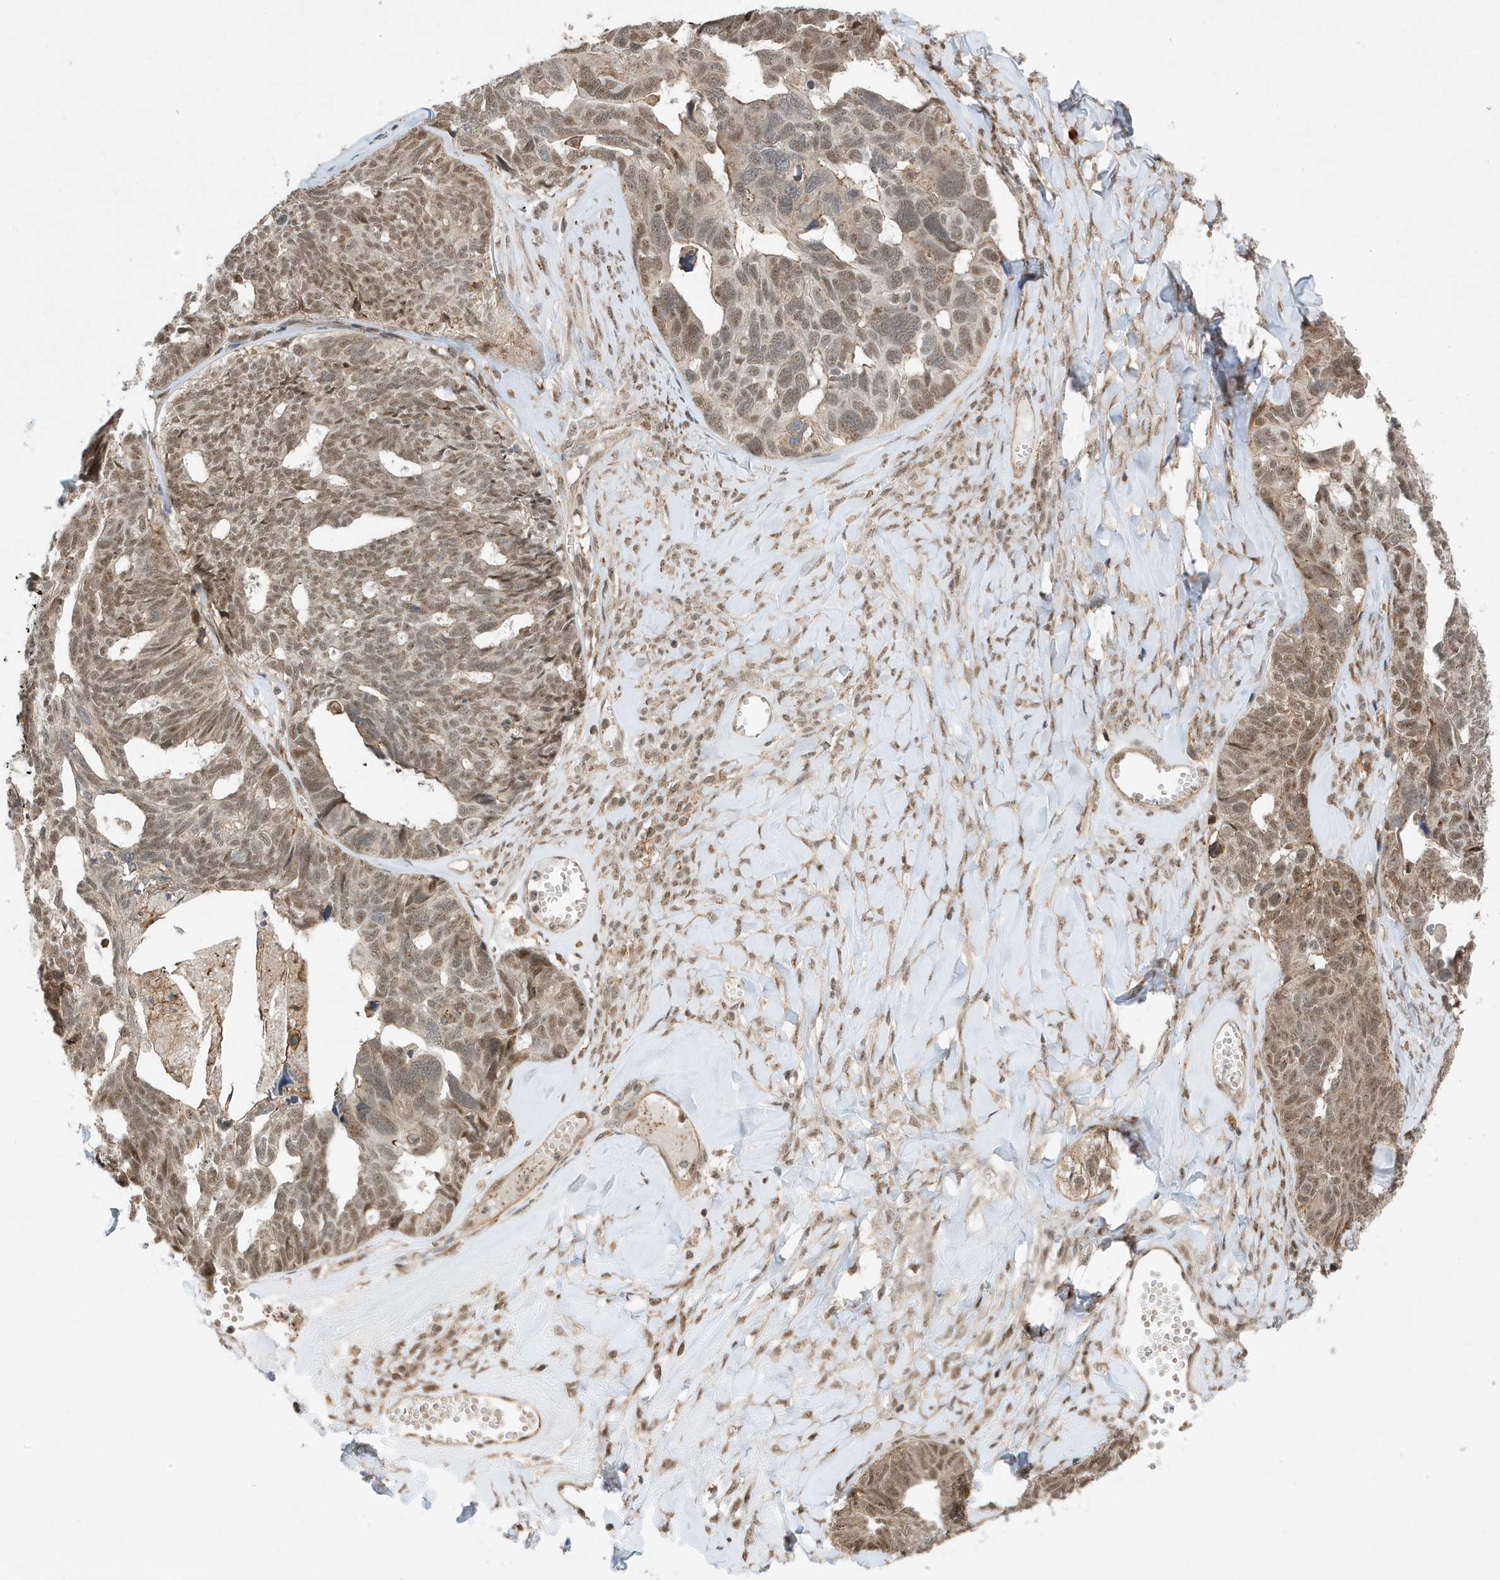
{"staining": {"intensity": "moderate", "quantity": ">75%", "location": "nuclear"}, "tissue": "ovarian cancer", "cell_type": "Tumor cells", "image_type": "cancer", "snomed": [{"axis": "morphology", "description": "Cystadenocarcinoma, serous, NOS"}, {"axis": "topography", "description": "Ovary"}], "caption": "Immunohistochemistry (IHC) micrograph of neoplastic tissue: ovarian cancer stained using IHC shows medium levels of moderate protein expression localized specifically in the nuclear of tumor cells, appearing as a nuclear brown color.", "gene": "TATDN3", "patient": {"sex": "female", "age": 79}}